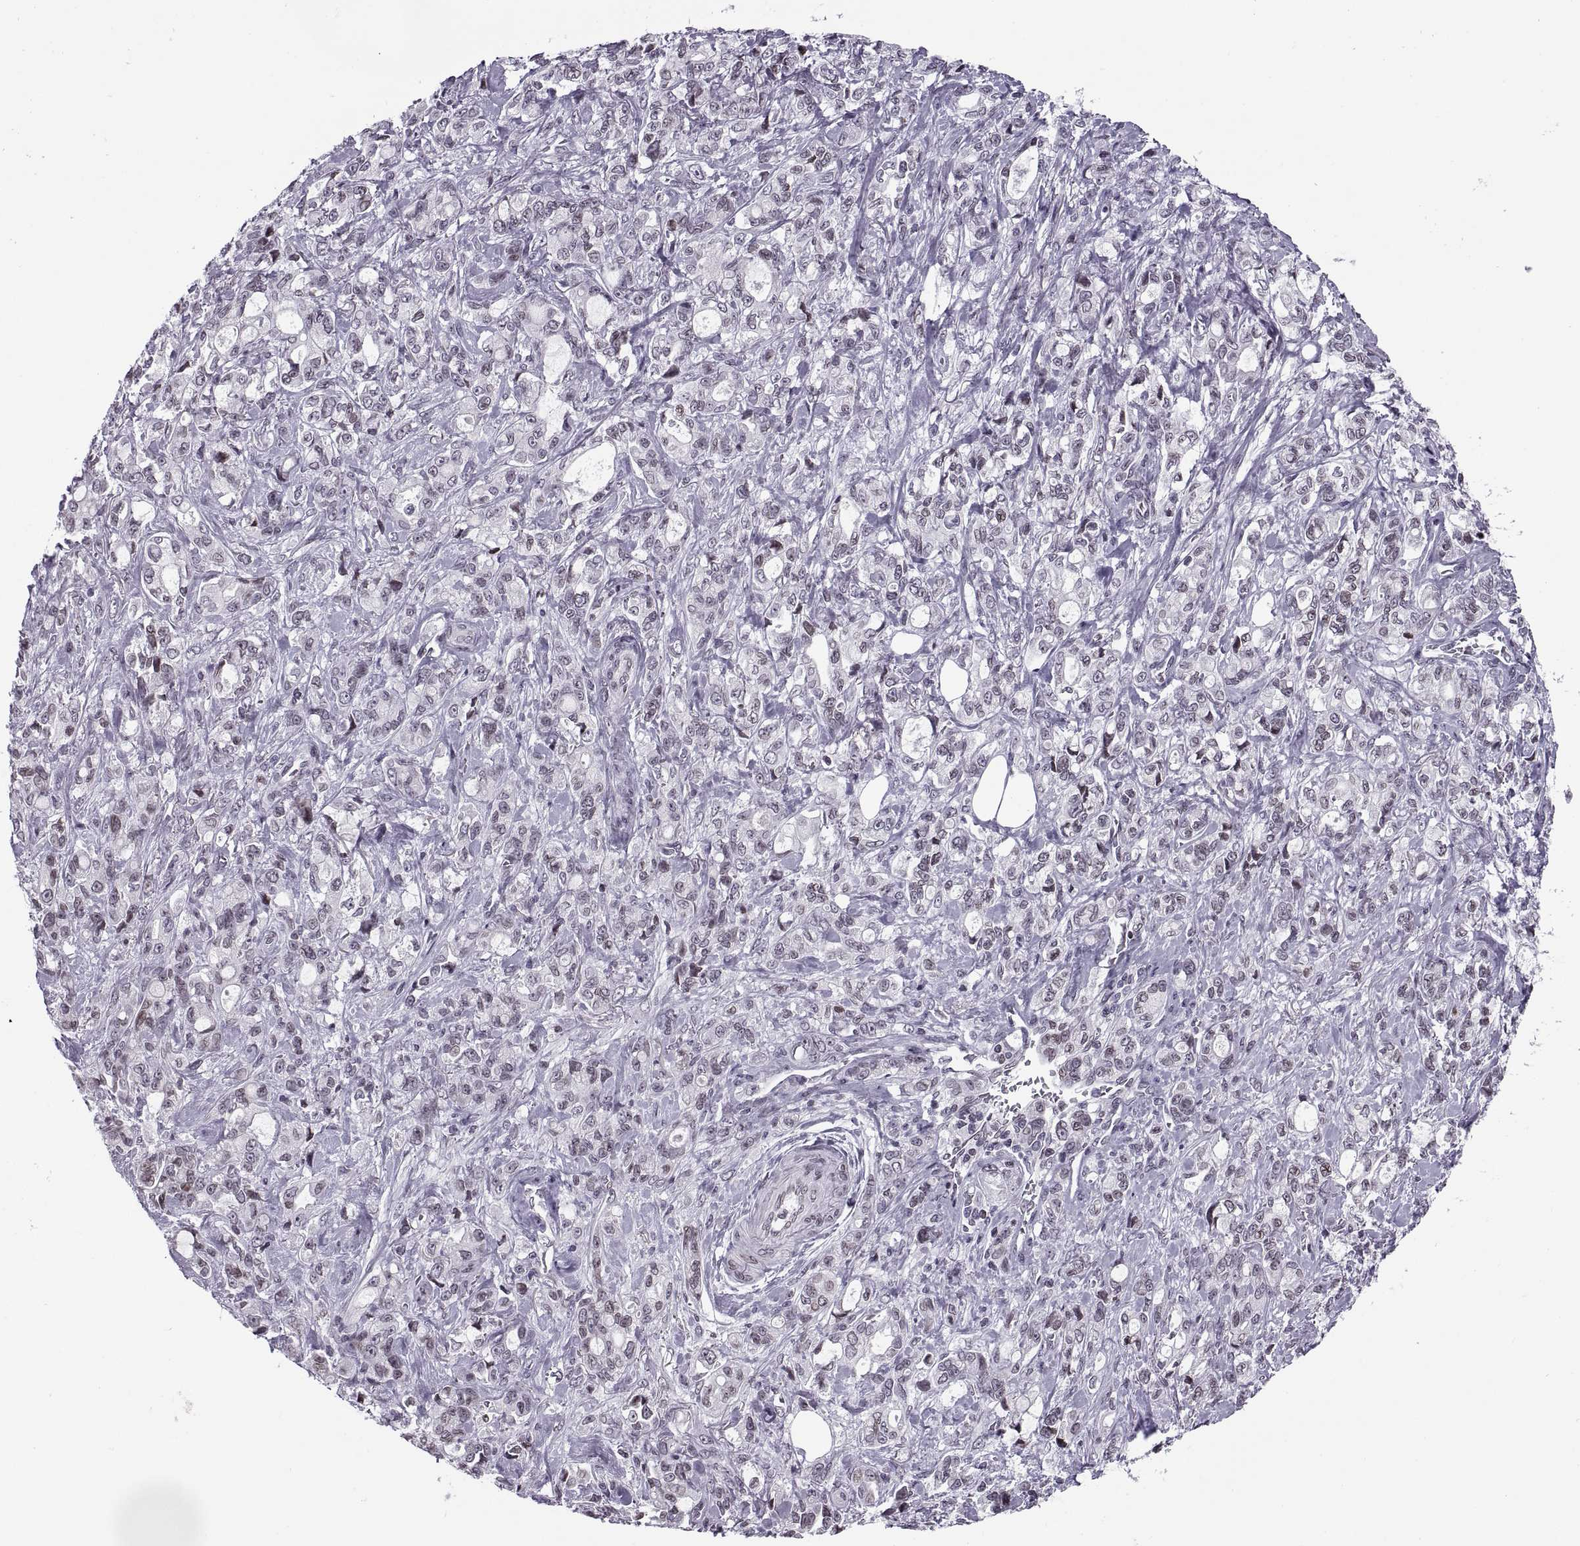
{"staining": {"intensity": "weak", "quantity": "<25%", "location": "nuclear"}, "tissue": "stomach cancer", "cell_type": "Tumor cells", "image_type": "cancer", "snomed": [{"axis": "morphology", "description": "Adenocarcinoma, NOS"}, {"axis": "topography", "description": "Stomach"}], "caption": "Immunohistochemistry (IHC) photomicrograph of stomach cancer stained for a protein (brown), which reveals no positivity in tumor cells. (DAB (3,3'-diaminobenzidine) immunohistochemistry, high magnification).", "gene": "H1-8", "patient": {"sex": "male", "age": 63}}